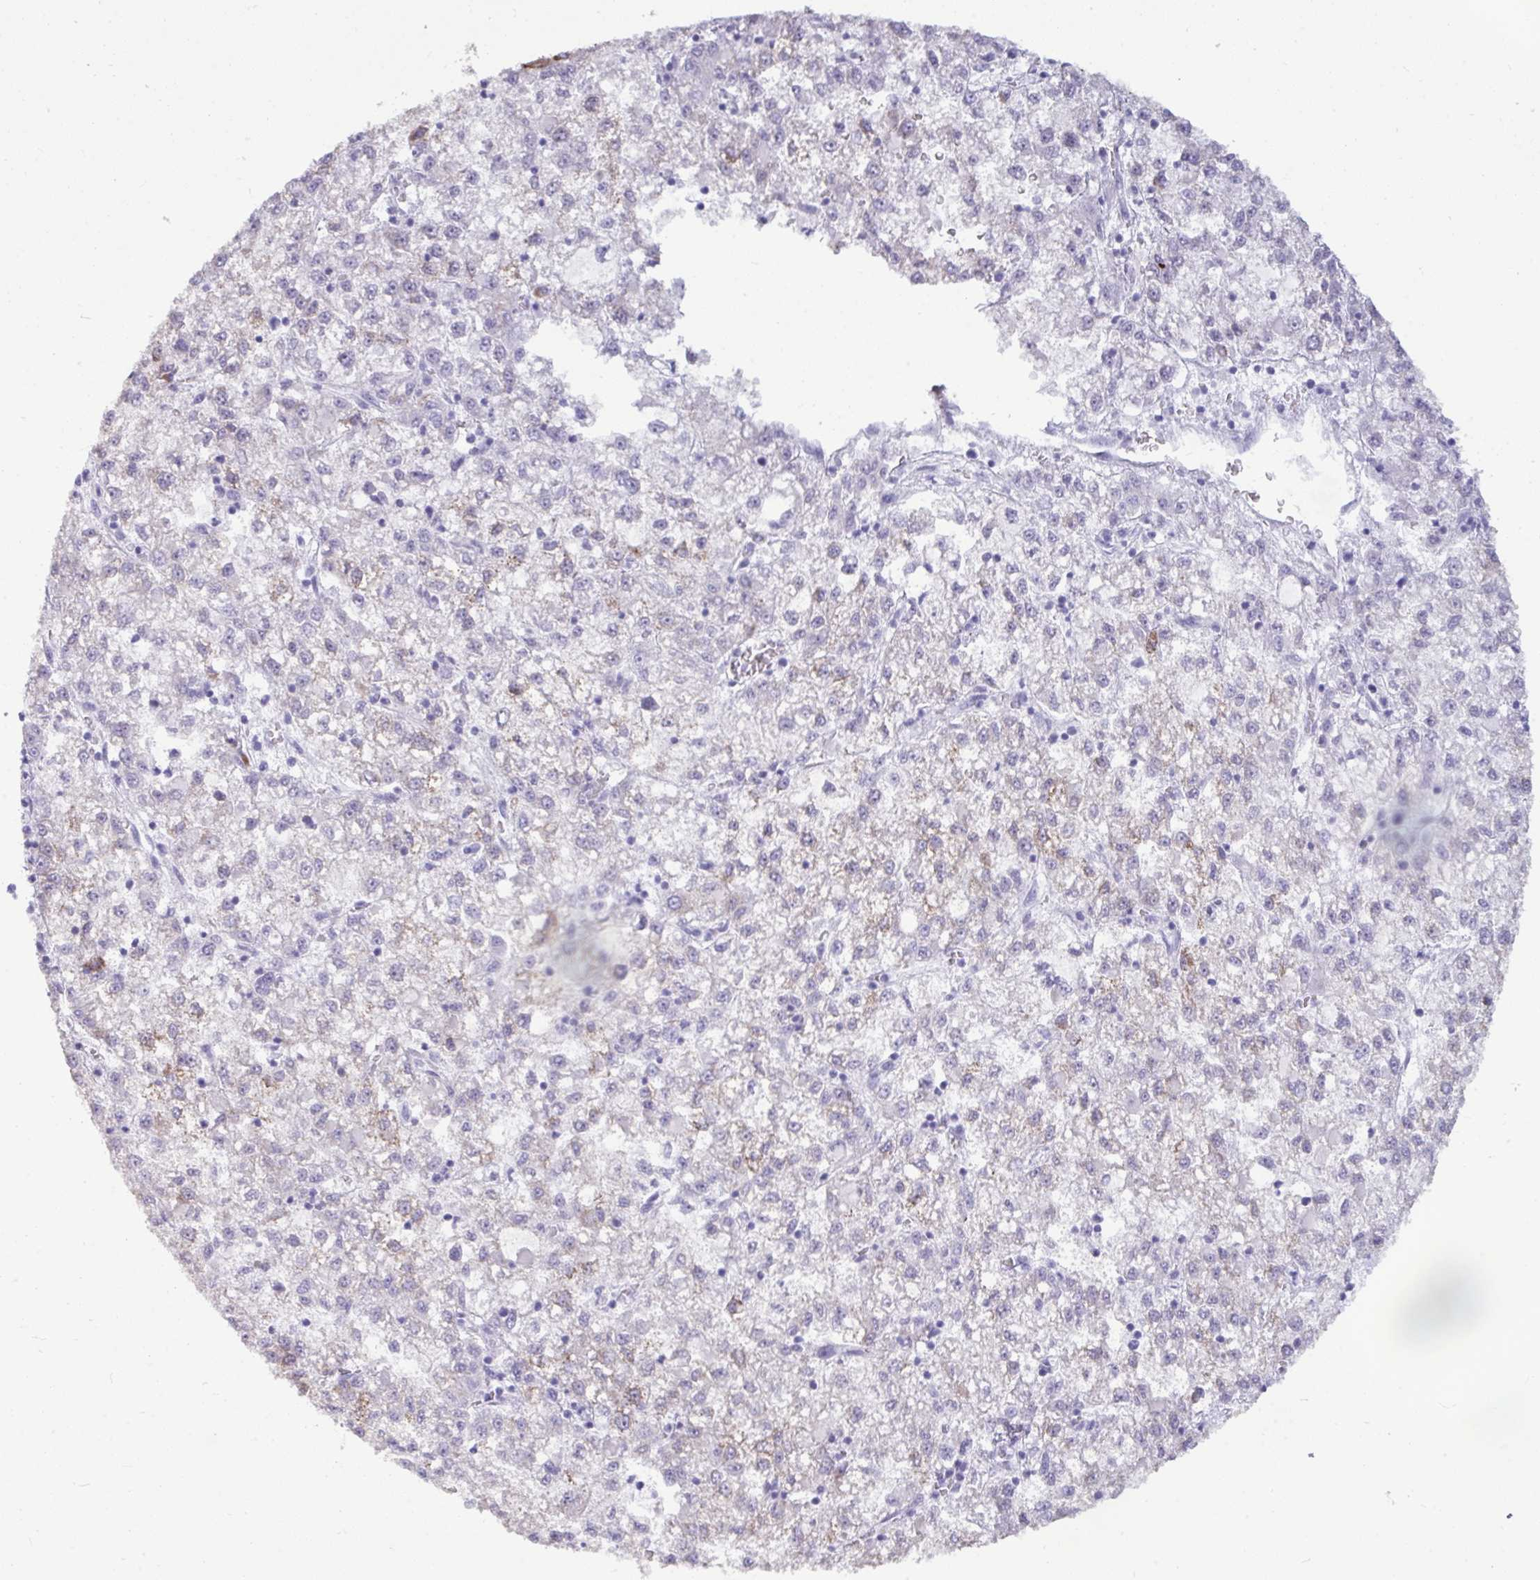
{"staining": {"intensity": "weak", "quantity": "<25%", "location": "cytoplasmic/membranous"}, "tissue": "liver cancer", "cell_type": "Tumor cells", "image_type": "cancer", "snomed": [{"axis": "morphology", "description": "Carcinoma, Hepatocellular, NOS"}, {"axis": "topography", "description": "Liver"}], "caption": "Immunohistochemistry histopathology image of human liver cancer (hepatocellular carcinoma) stained for a protein (brown), which demonstrates no positivity in tumor cells.", "gene": "ANKRD60", "patient": {"sex": "male", "age": 40}}